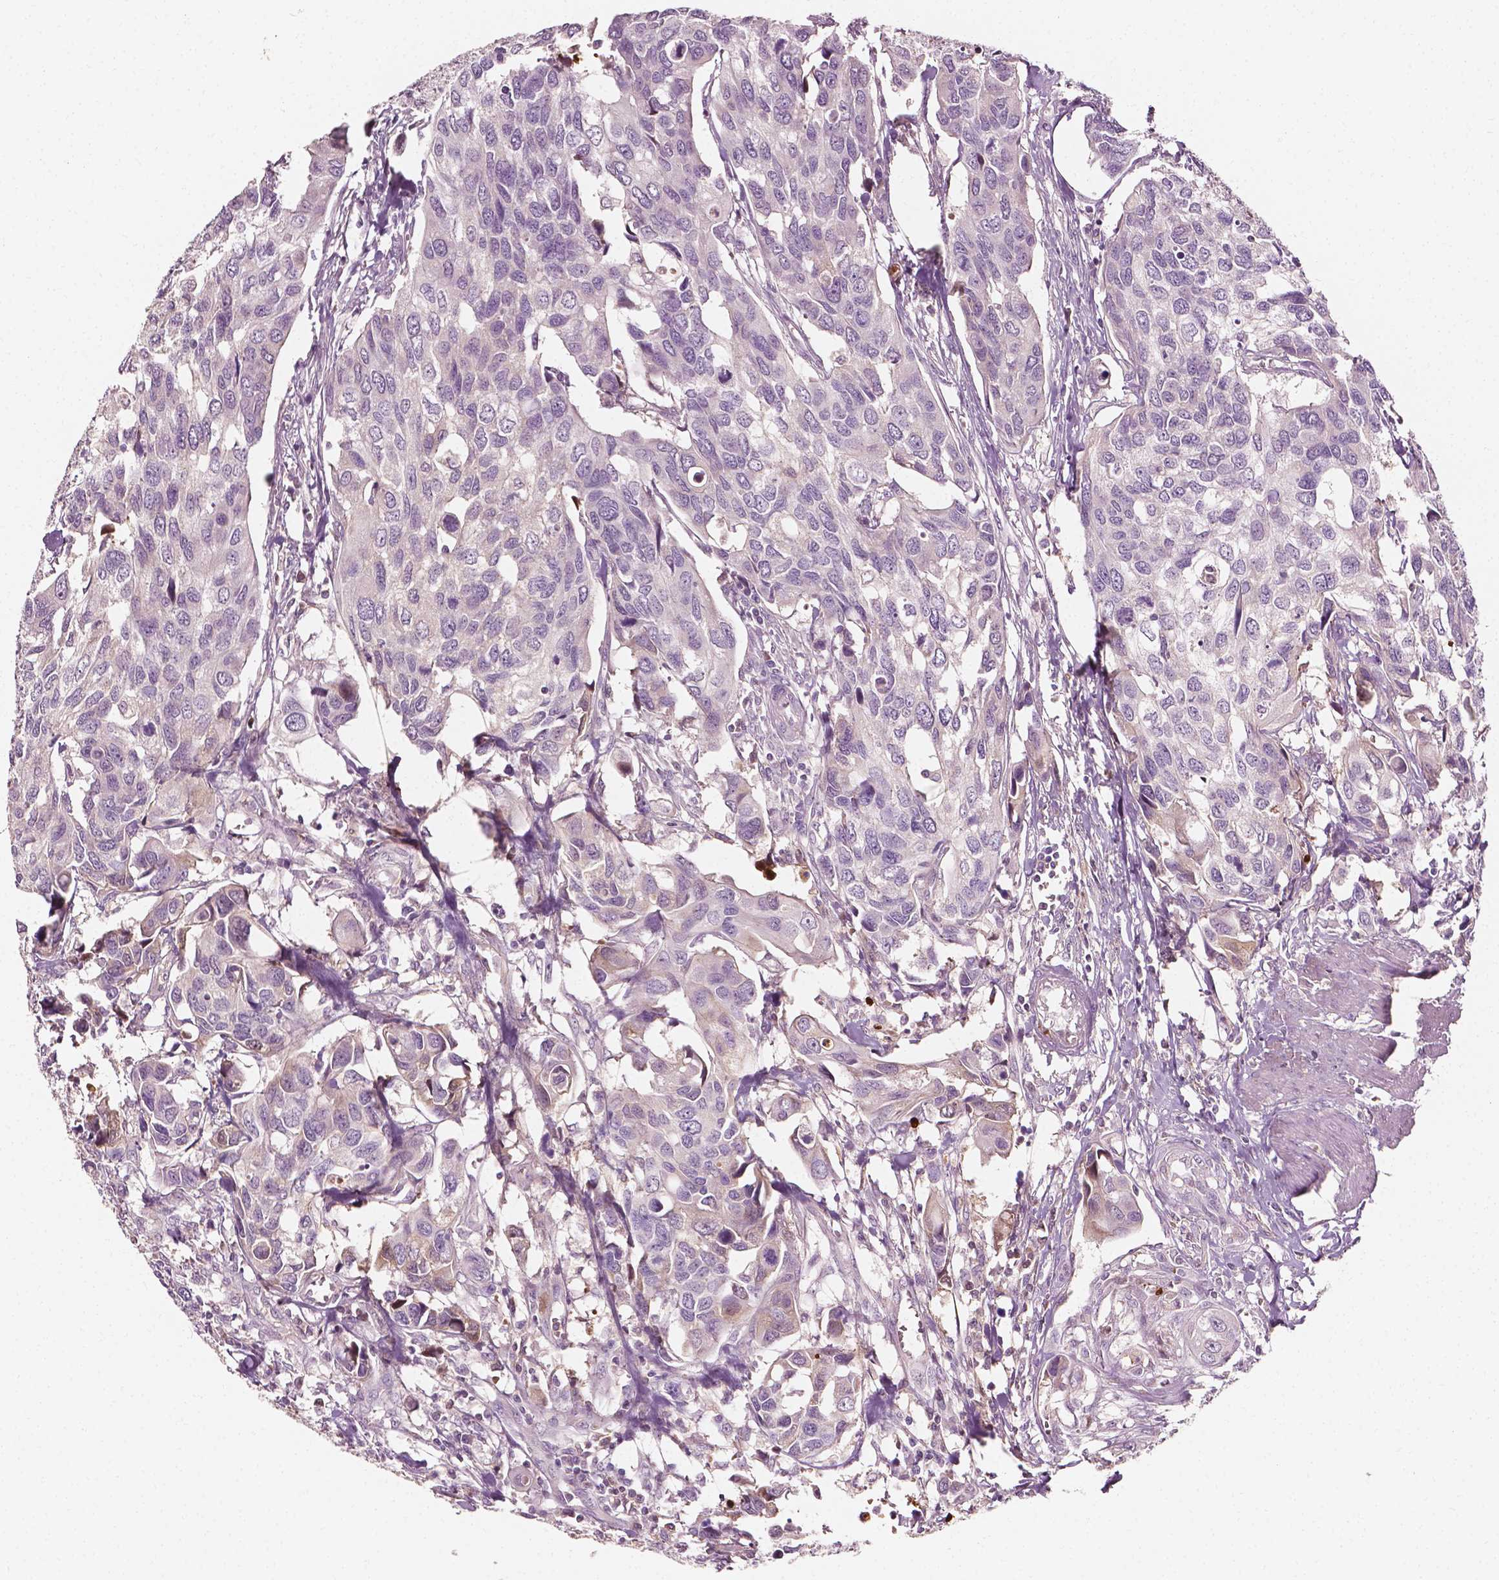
{"staining": {"intensity": "negative", "quantity": "none", "location": "none"}, "tissue": "urothelial cancer", "cell_type": "Tumor cells", "image_type": "cancer", "snomed": [{"axis": "morphology", "description": "Urothelial carcinoma, High grade"}, {"axis": "topography", "description": "Urinary bladder"}], "caption": "A high-resolution micrograph shows IHC staining of urothelial cancer, which demonstrates no significant expression in tumor cells. (Brightfield microscopy of DAB immunohistochemistry at high magnification).", "gene": "APOA4", "patient": {"sex": "male", "age": 60}}